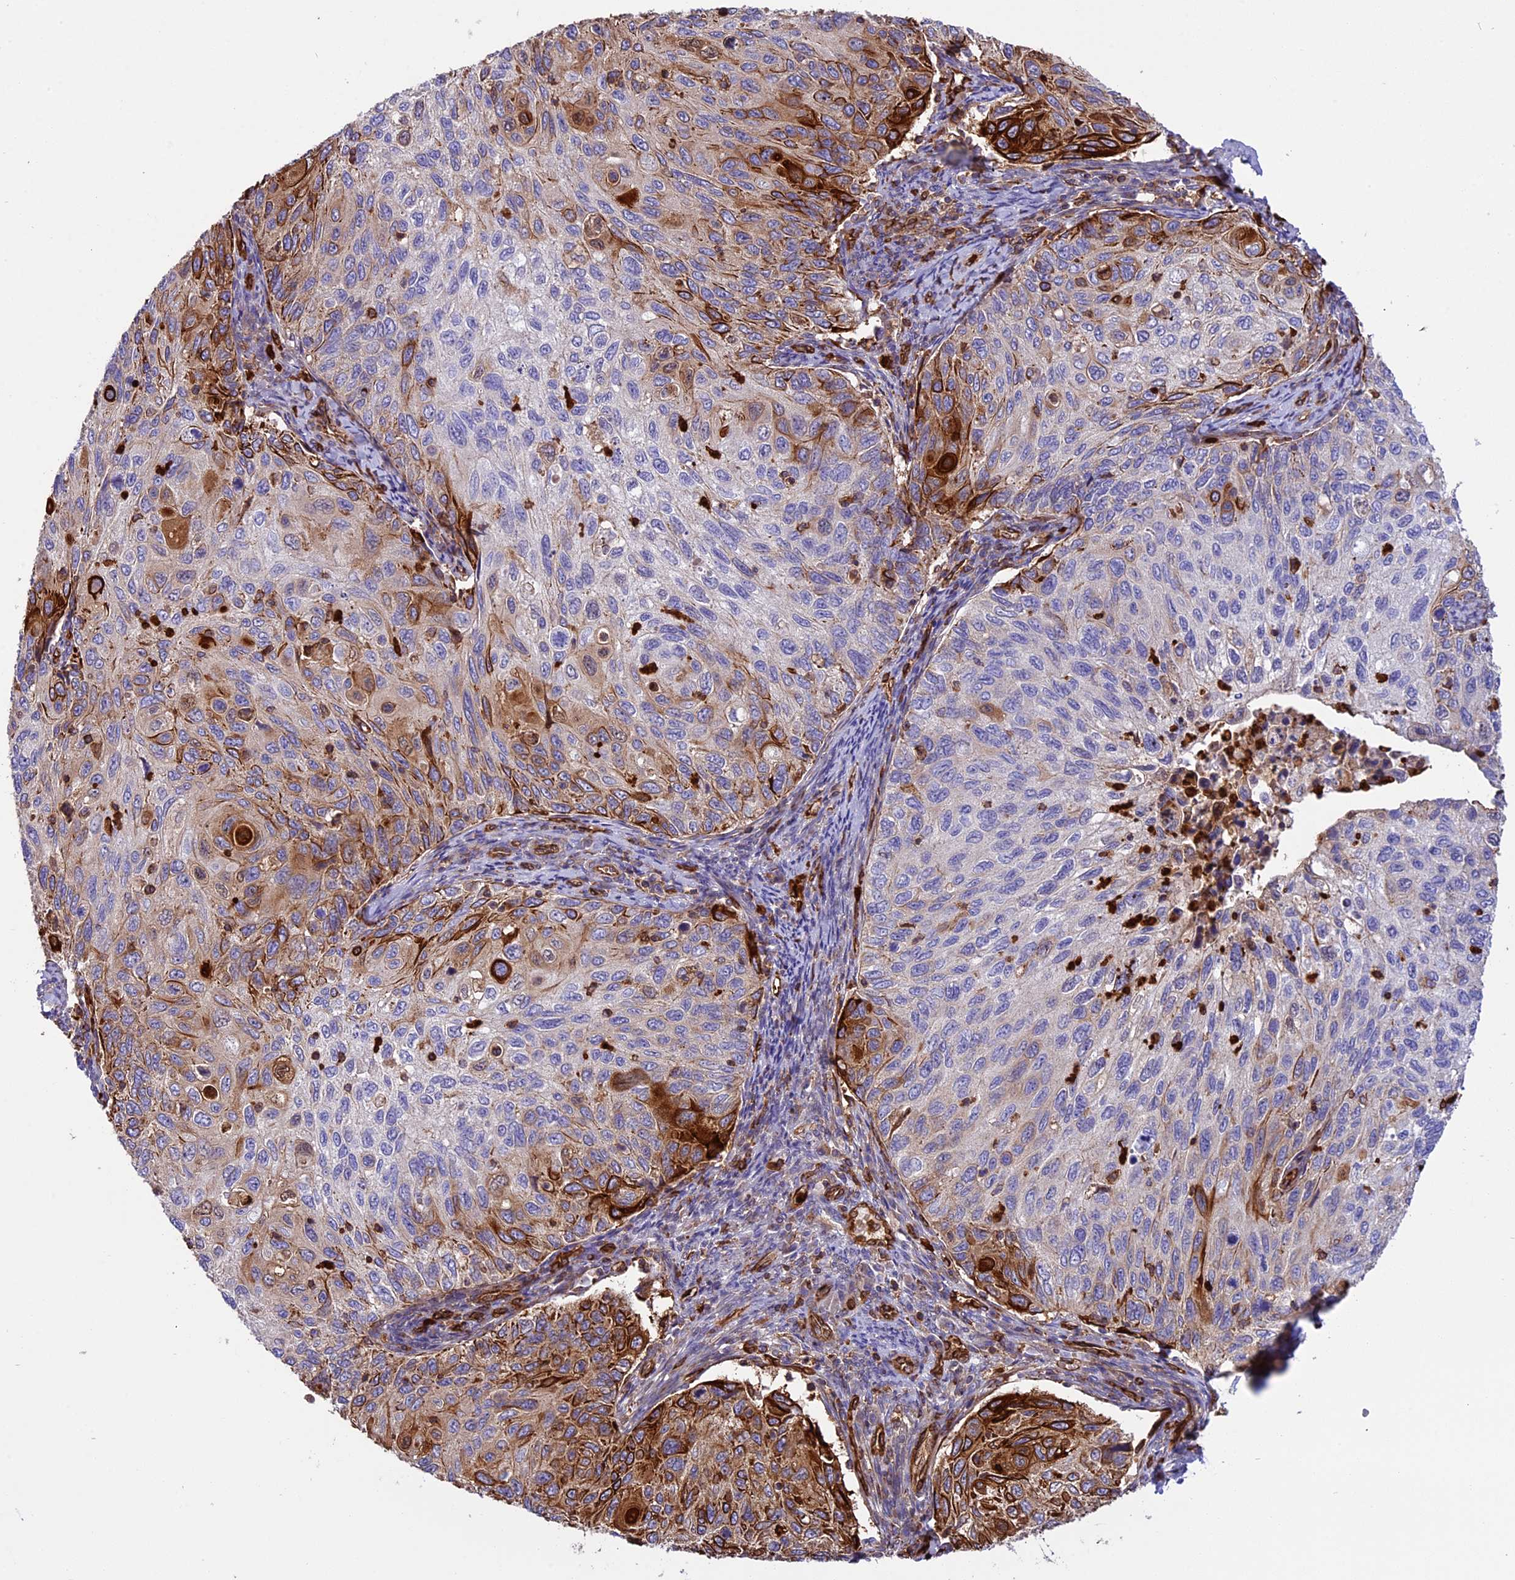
{"staining": {"intensity": "strong", "quantity": "<25%", "location": "cytoplasmic/membranous"}, "tissue": "cervical cancer", "cell_type": "Tumor cells", "image_type": "cancer", "snomed": [{"axis": "morphology", "description": "Squamous cell carcinoma, NOS"}, {"axis": "topography", "description": "Cervix"}], "caption": "Immunohistochemical staining of human cervical squamous cell carcinoma exhibits medium levels of strong cytoplasmic/membranous protein staining in about <25% of tumor cells. (IHC, brightfield microscopy, high magnification).", "gene": "CD99L2", "patient": {"sex": "female", "age": 70}}